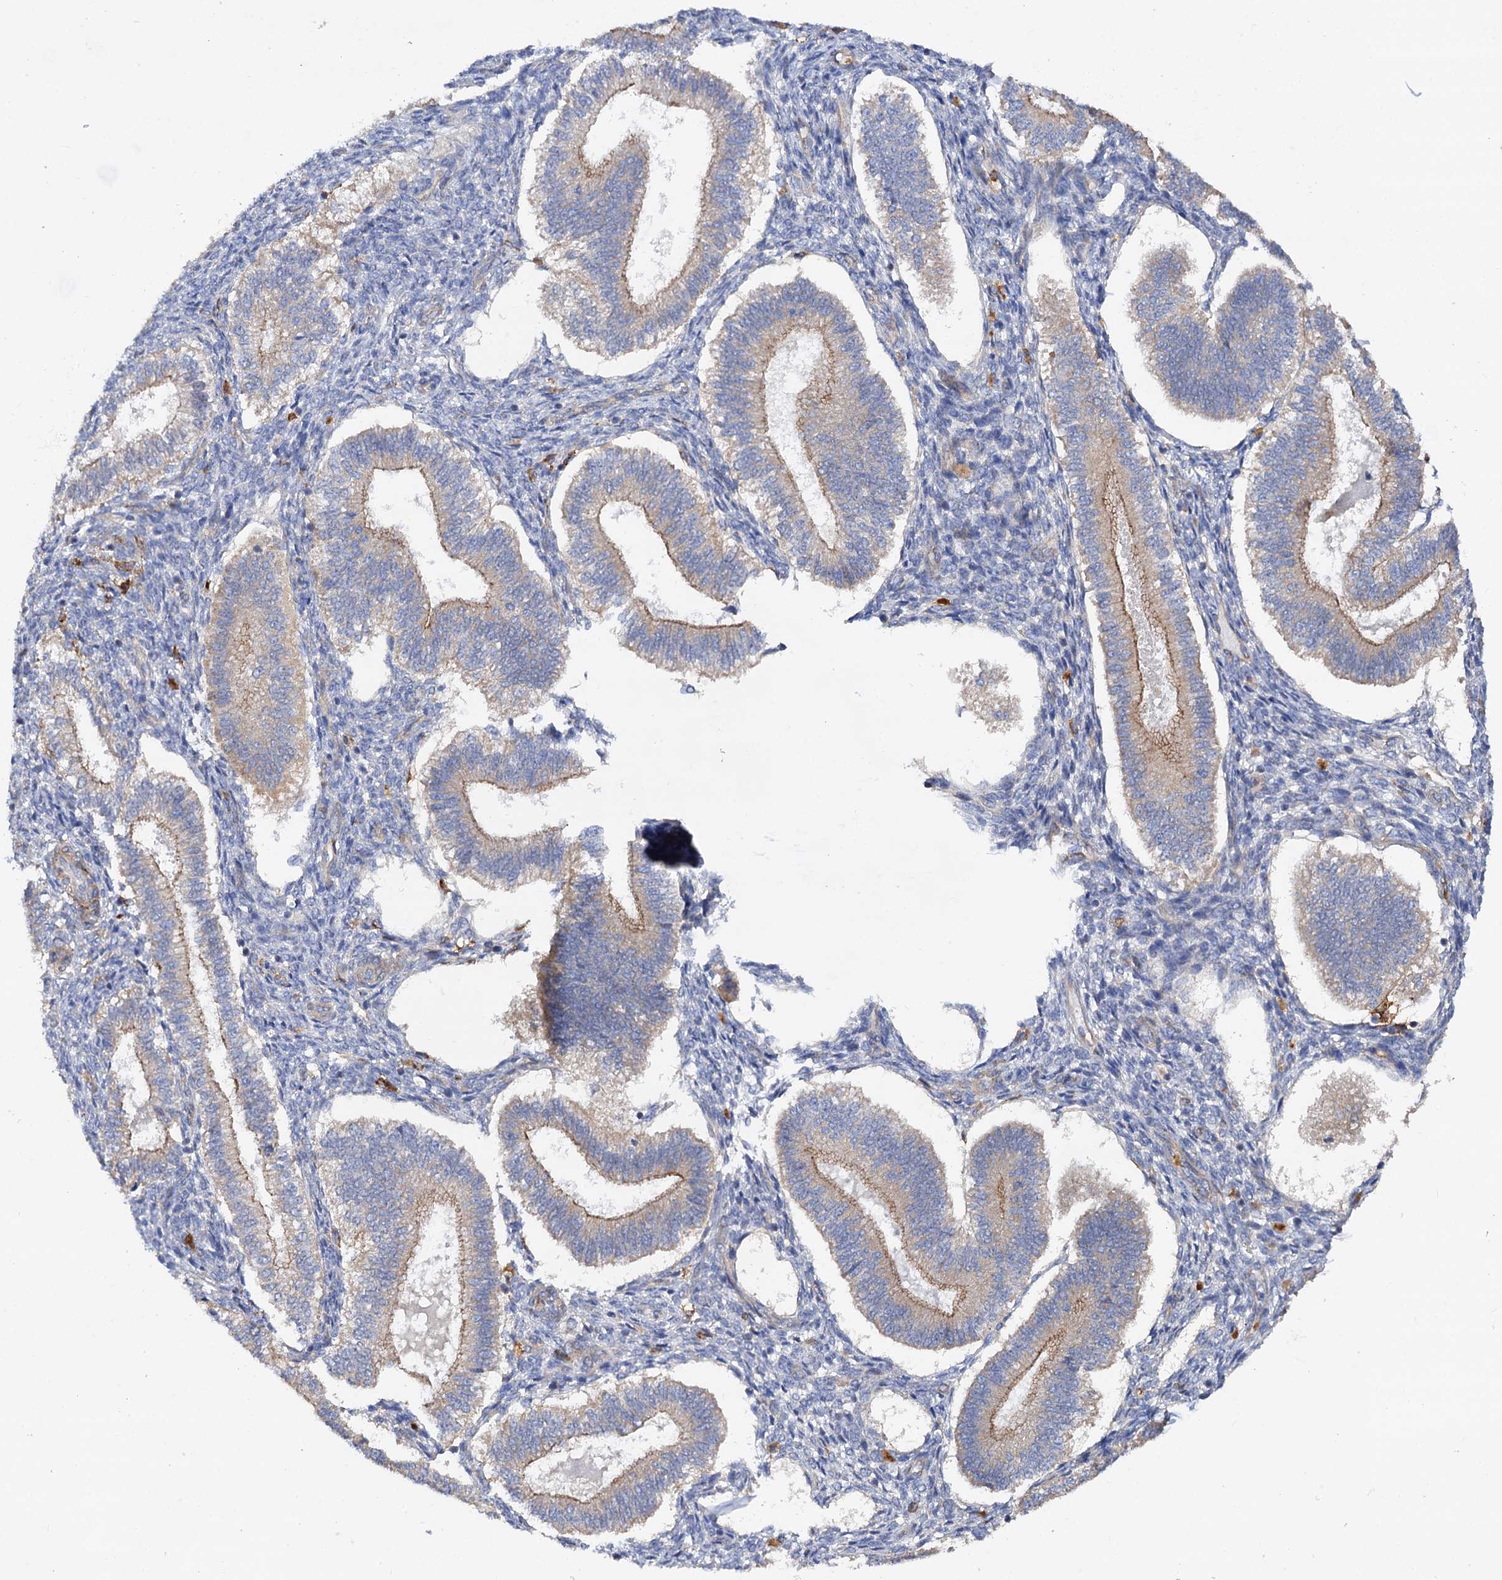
{"staining": {"intensity": "negative", "quantity": "none", "location": "none"}, "tissue": "endometrium", "cell_type": "Cells in endometrial stroma", "image_type": "normal", "snomed": [{"axis": "morphology", "description": "Normal tissue, NOS"}, {"axis": "topography", "description": "Endometrium"}], "caption": "Histopathology image shows no significant protein positivity in cells in endometrial stroma of normal endometrium.", "gene": "CSAD", "patient": {"sex": "female", "age": 25}}